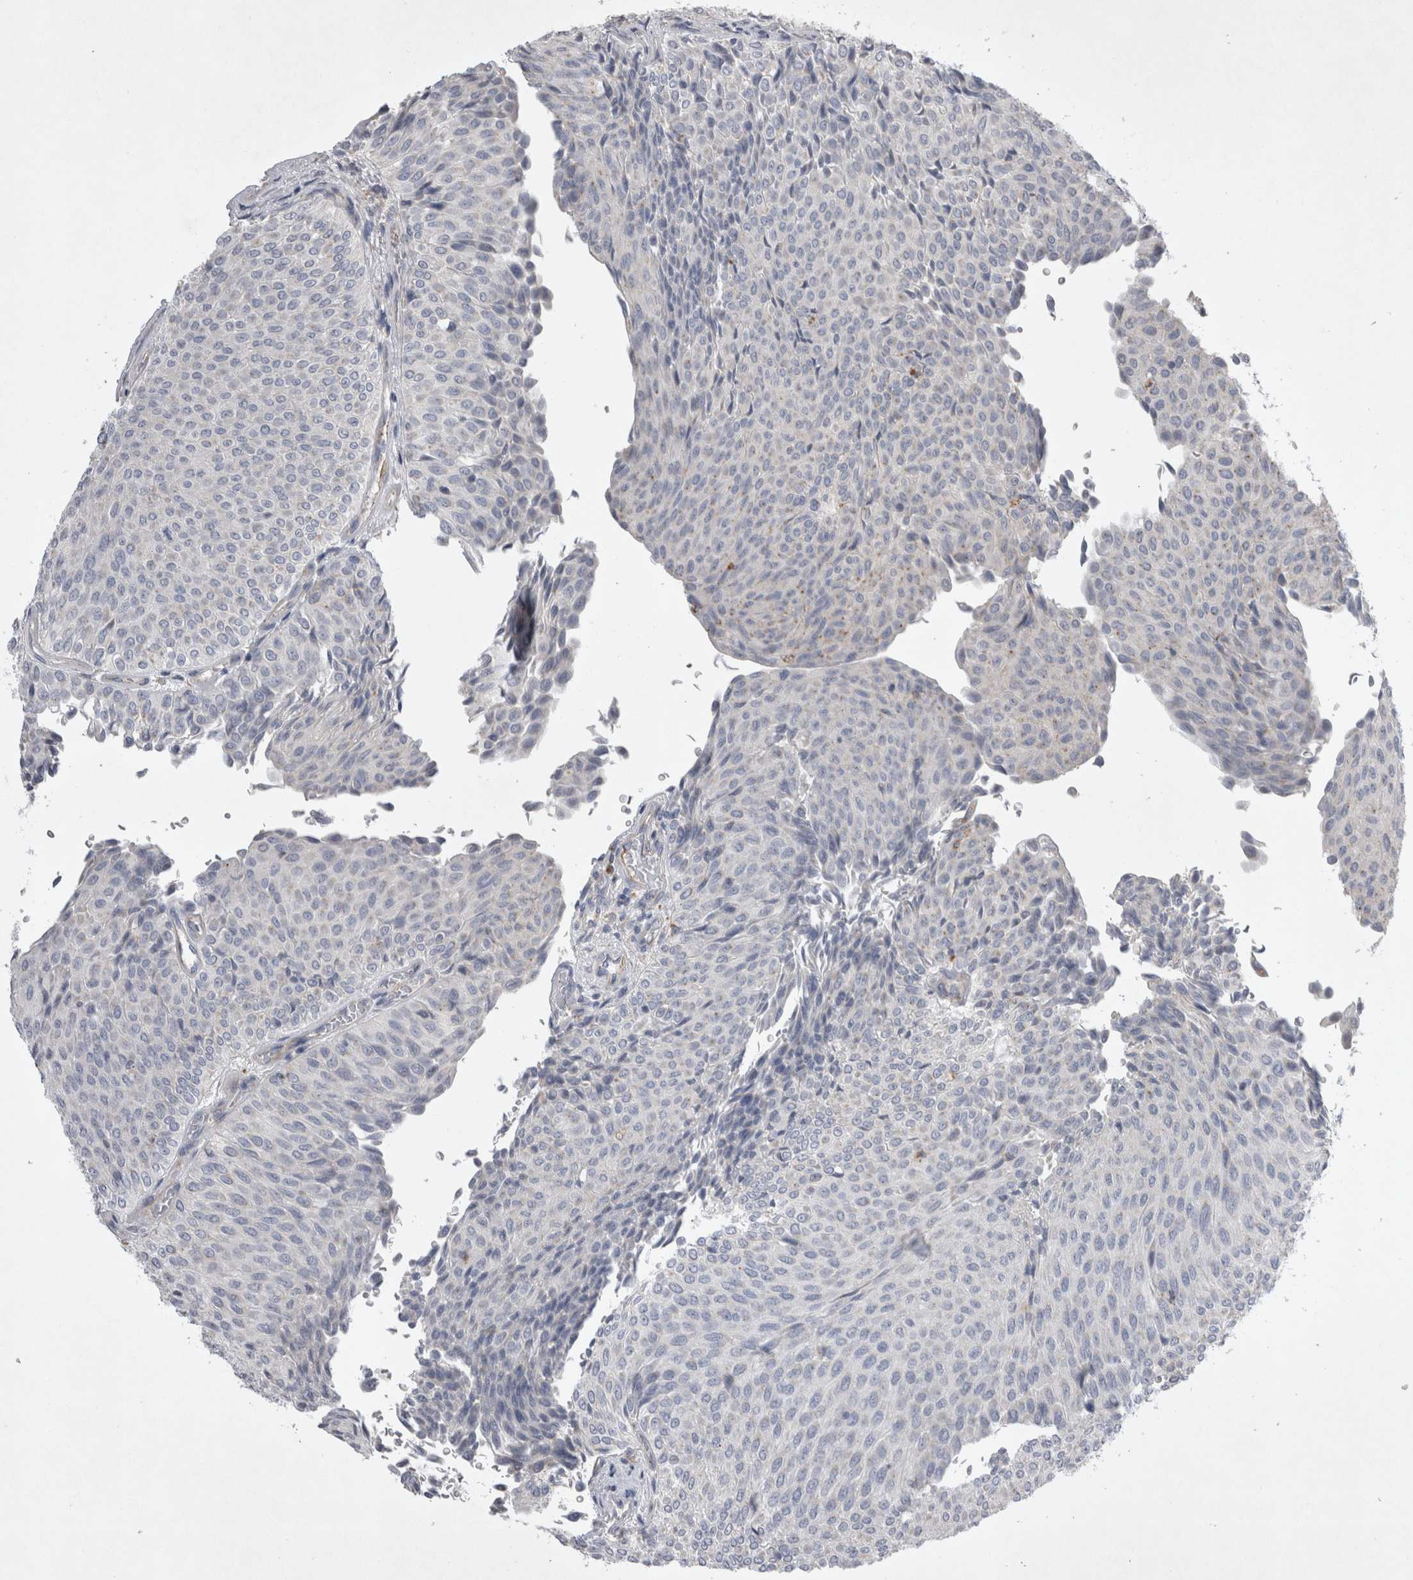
{"staining": {"intensity": "negative", "quantity": "none", "location": "none"}, "tissue": "urothelial cancer", "cell_type": "Tumor cells", "image_type": "cancer", "snomed": [{"axis": "morphology", "description": "Urothelial carcinoma, Low grade"}, {"axis": "topography", "description": "Urinary bladder"}], "caption": "This is an immunohistochemistry histopathology image of human low-grade urothelial carcinoma. There is no staining in tumor cells.", "gene": "STRADB", "patient": {"sex": "male", "age": 78}}